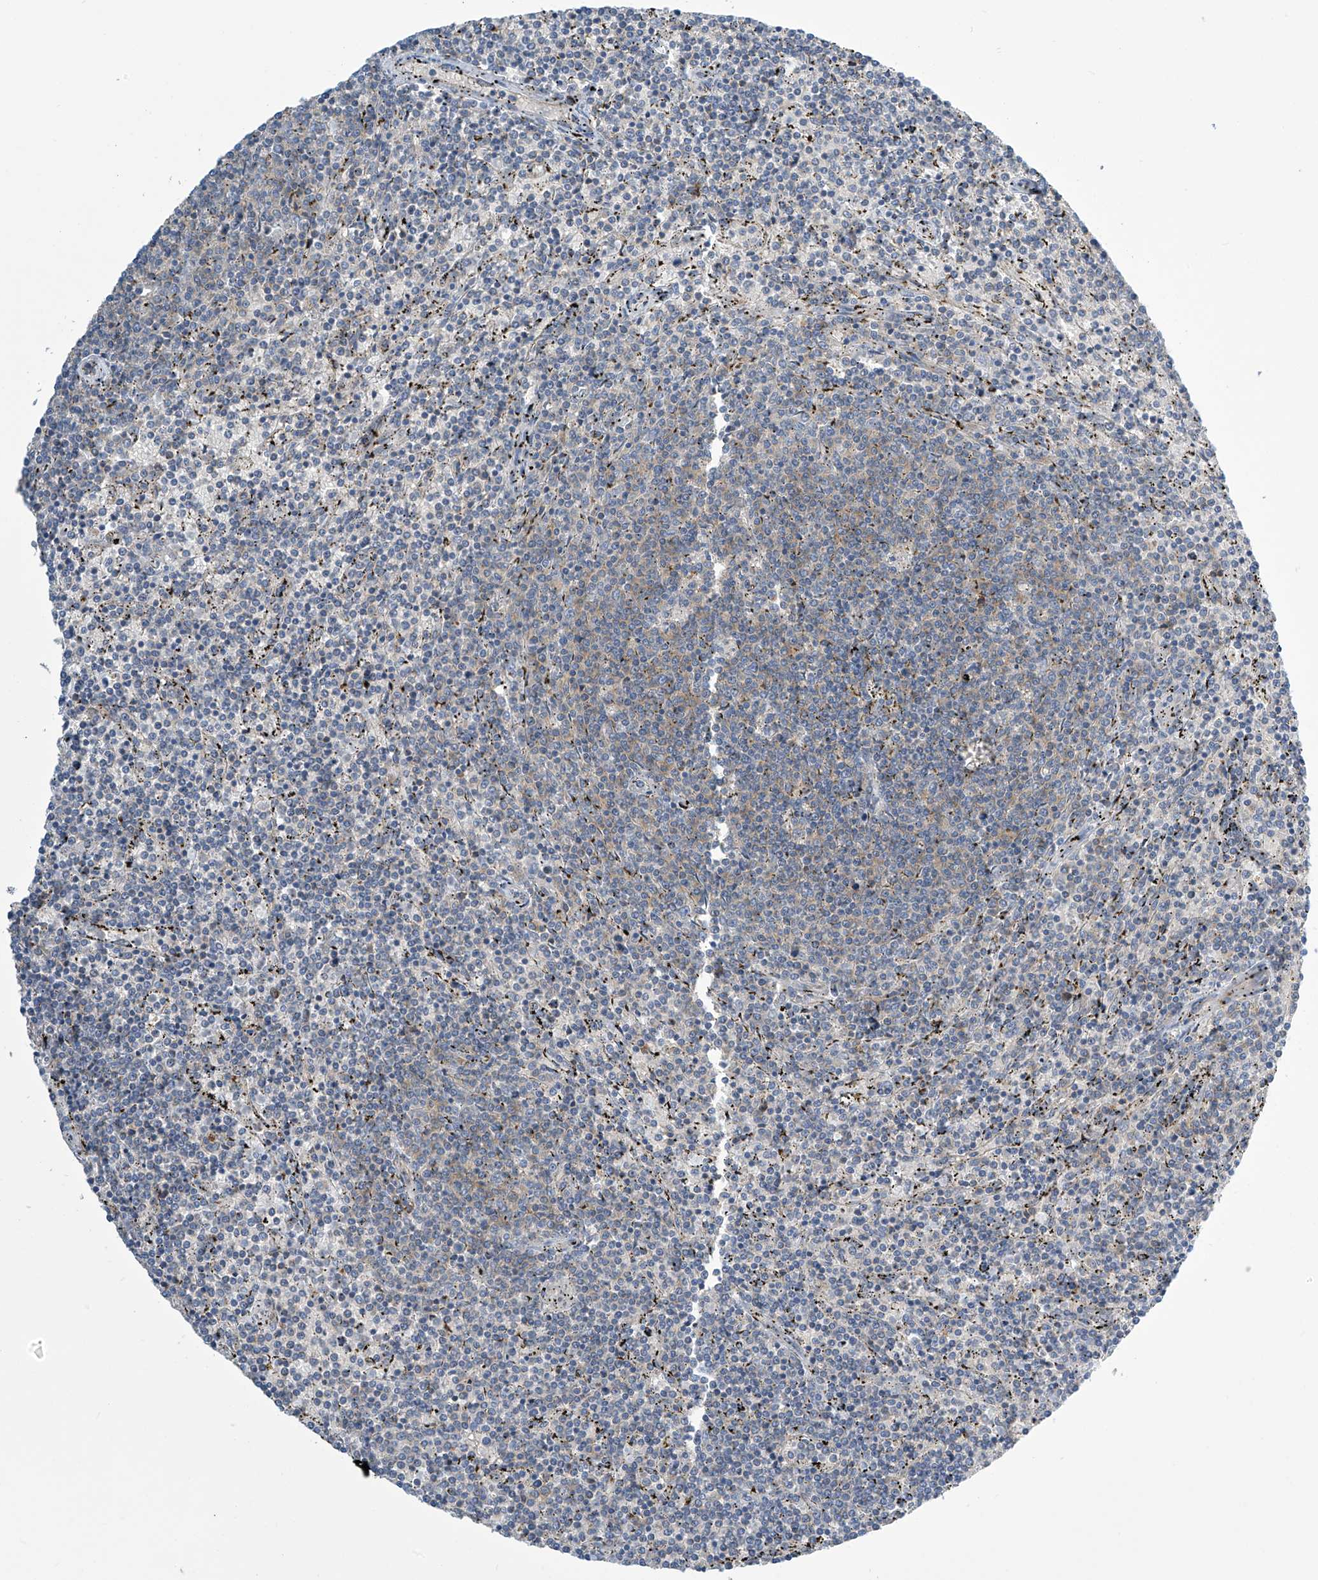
{"staining": {"intensity": "negative", "quantity": "none", "location": "none"}, "tissue": "lymphoma", "cell_type": "Tumor cells", "image_type": "cancer", "snomed": [{"axis": "morphology", "description": "Malignant lymphoma, non-Hodgkin's type, Low grade"}, {"axis": "topography", "description": "Spleen"}], "caption": "Image shows no protein expression in tumor cells of lymphoma tissue. The staining was performed using DAB to visualize the protein expression in brown, while the nuclei were stained in blue with hematoxylin (Magnification: 20x).", "gene": "IBA57", "patient": {"sex": "female", "age": 50}}